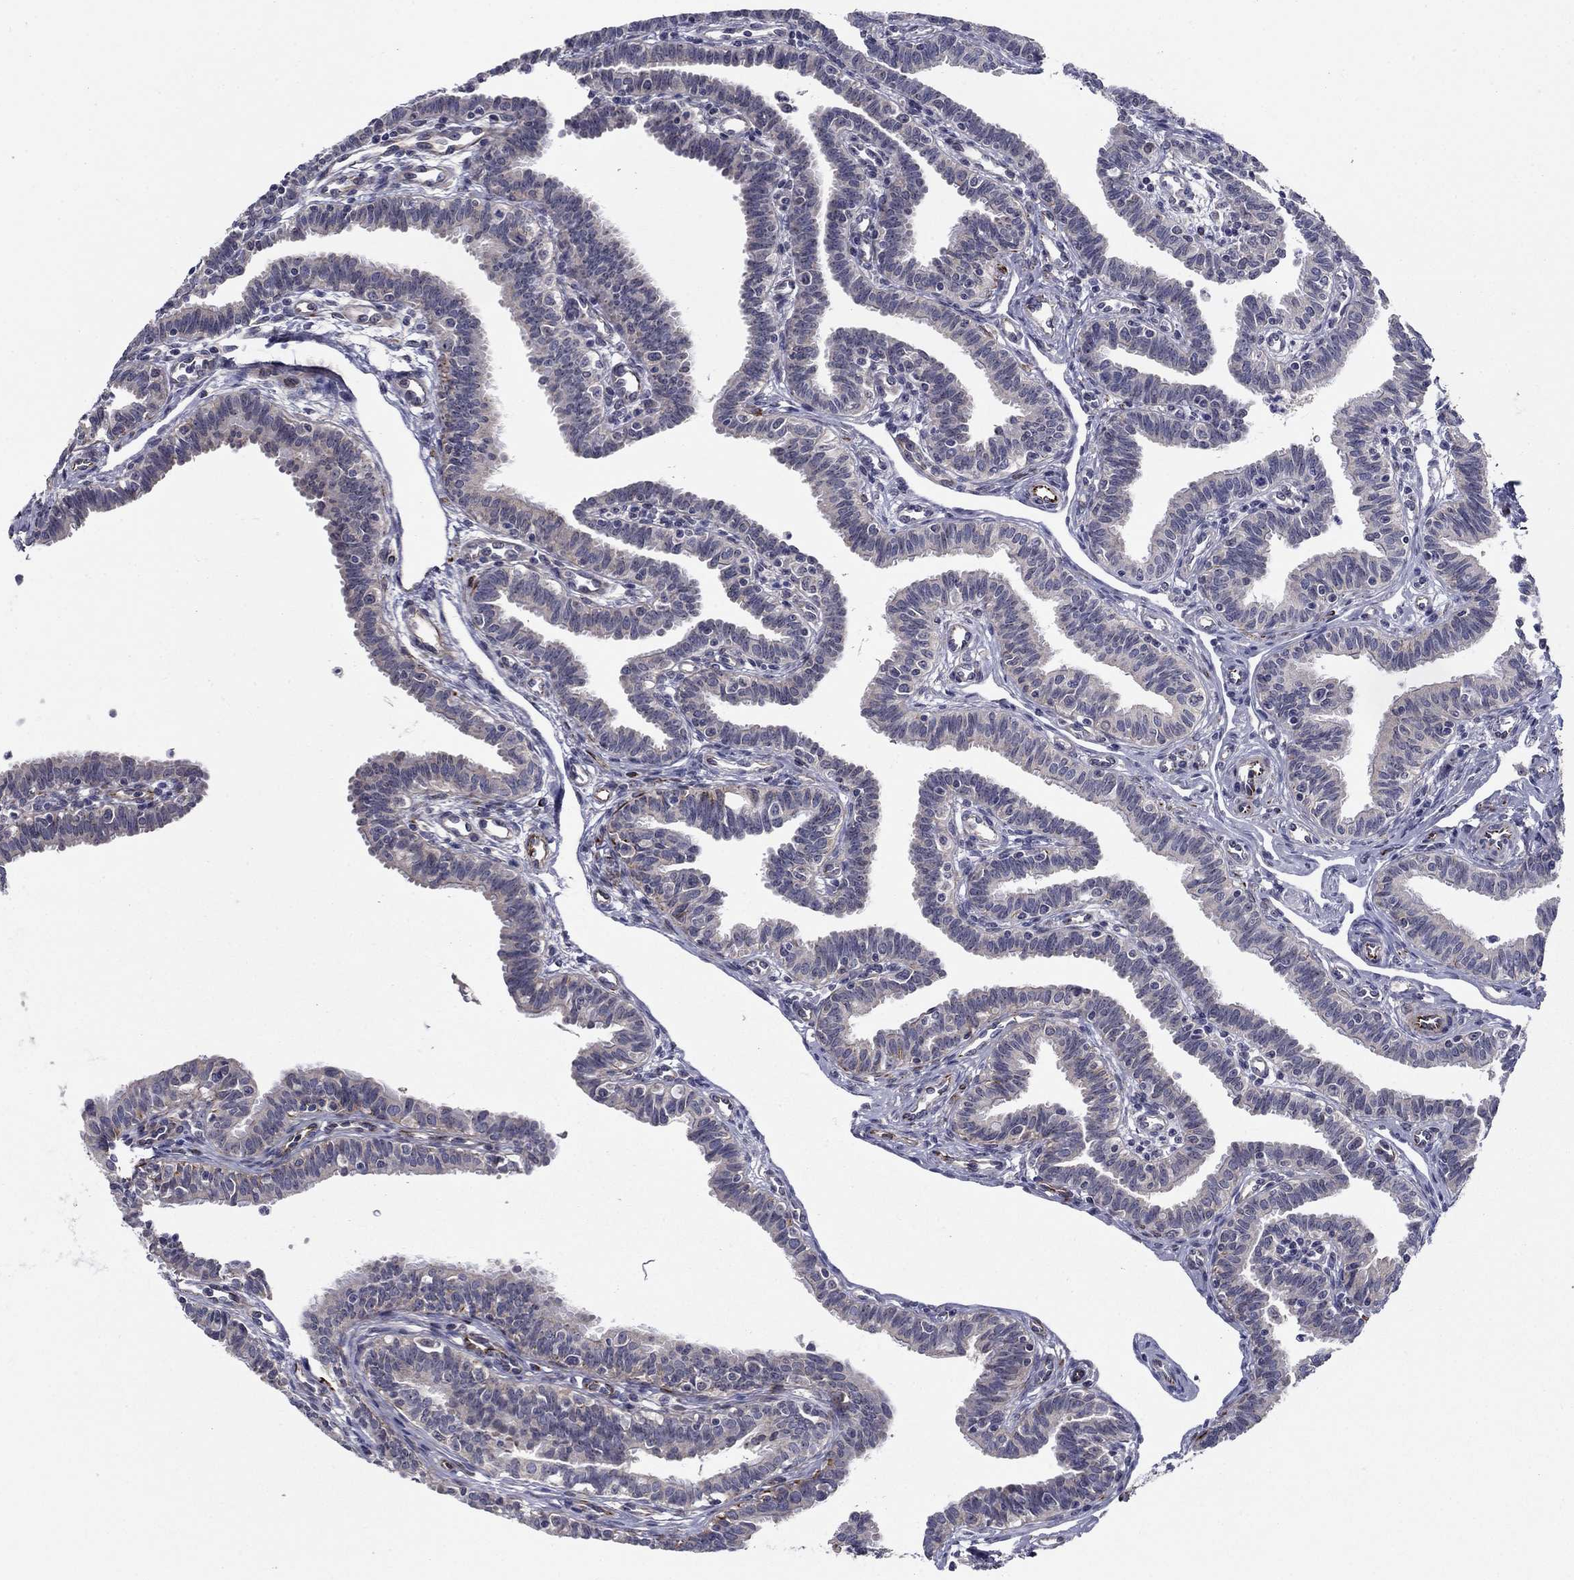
{"staining": {"intensity": "weak", "quantity": "<25%", "location": "cytoplasmic/membranous"}, "tissue": "fallopian tube", "cell_type": "Glandular cells", "image_type": "normal", "snomed": [{"axis": "morphology", "description": "Normal tissue, NOS"}, {"axis": "topography", "description": "Fallopian tube"}], "caption": "The micrograph exhibits no staining of glandular cells in normal fallopian tube.", "gene": "LACTB2", "patient": {"sex": "female", "age": 36}}